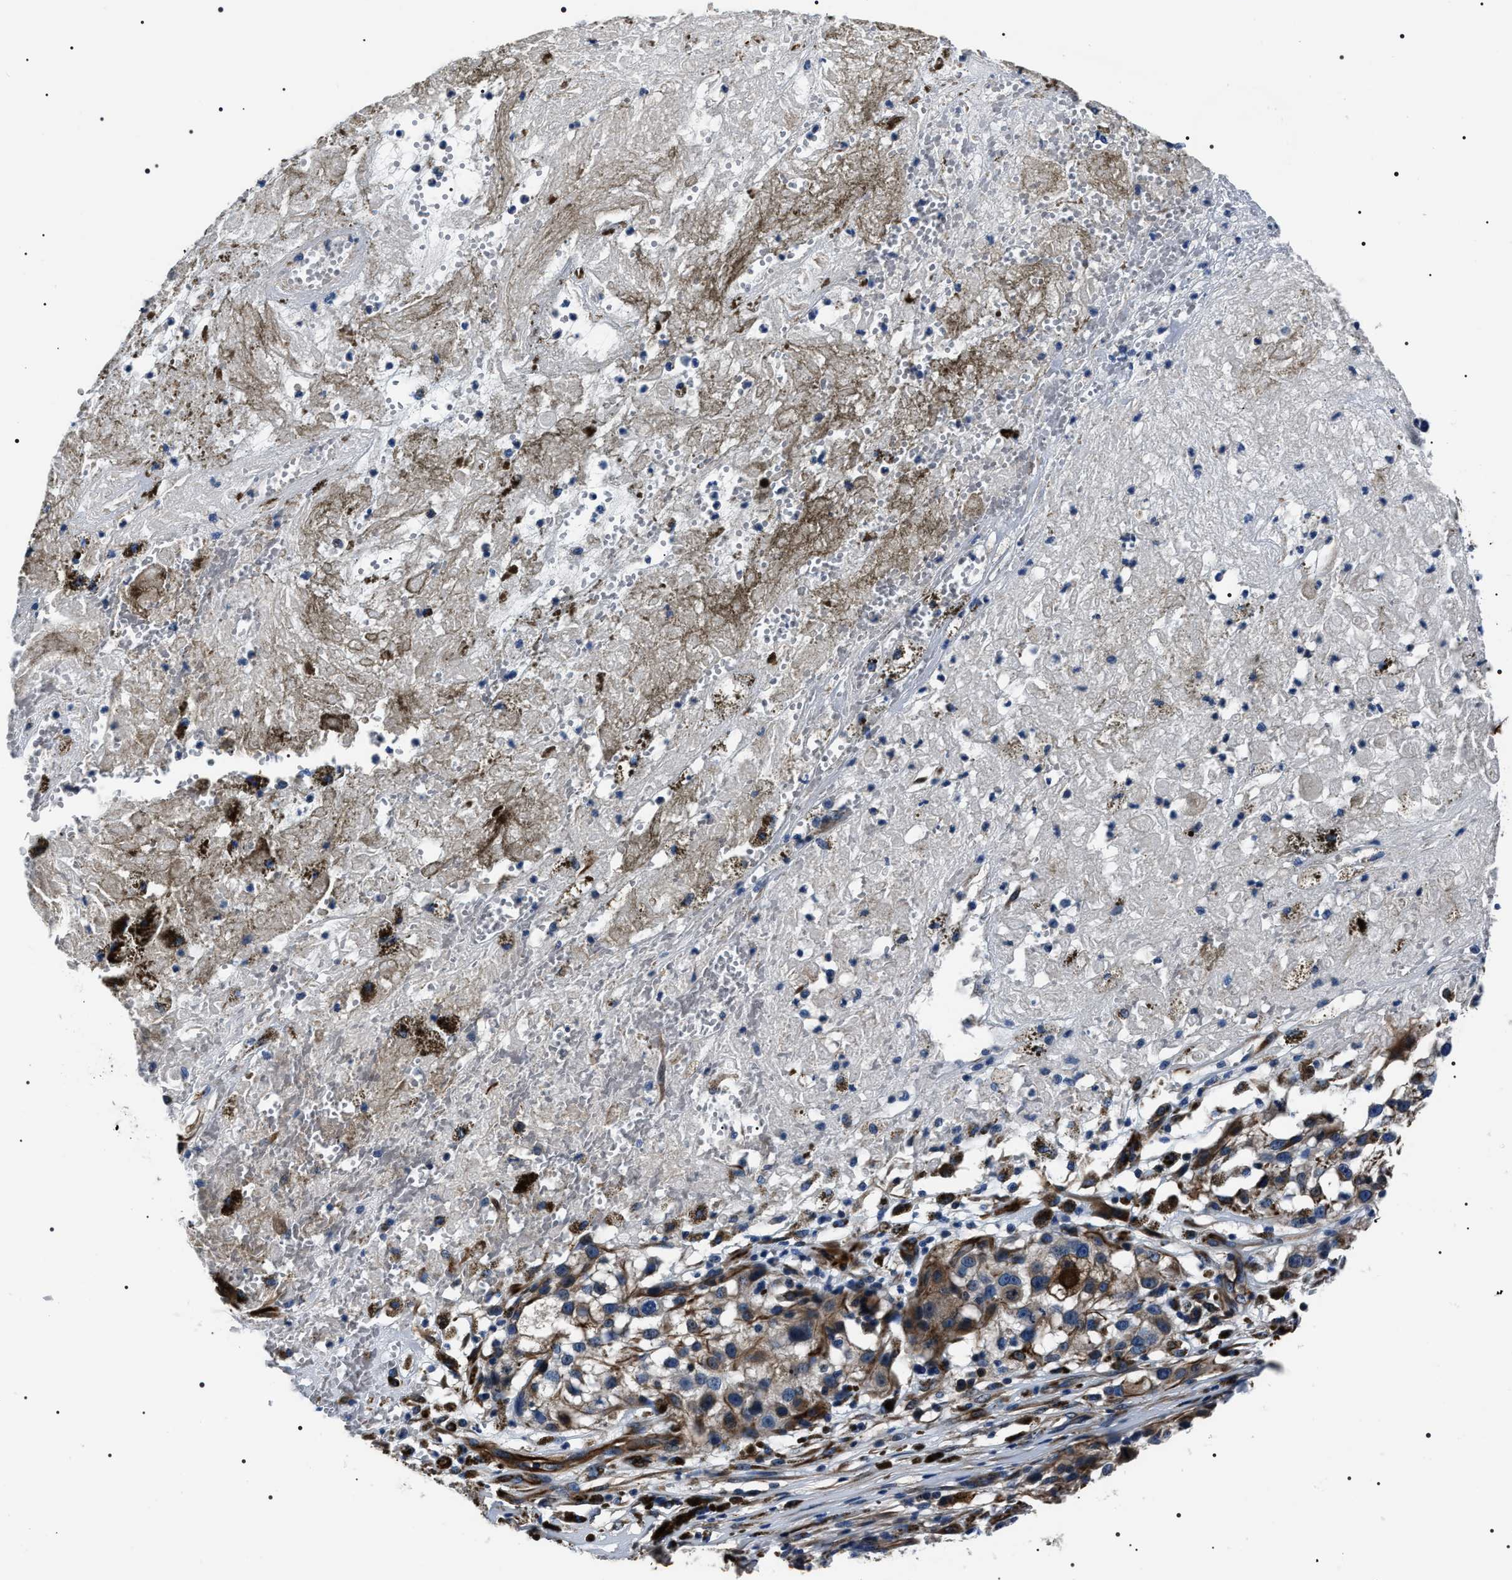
{"staining": {"intensity": "moderate", "quantity": ">75%", "location": "cytoplasmic/membranous"}, "tissue": "melanoma", "cell_type": "Tumor cells", "image_type": "cancer", "snomed": [{"axis": "morphology", "description": "Necrosis, NOS"}, {"axis": "morphology", "description": "Malignant melanoma, NOS"}, {"axis": "topography", "description": "Skin"}], "caption": "Human melanoma stained with a protein marker exhibits moderate staining in tumor cells.", "gene": "BAG2", "patient": {"sex": "female", "age": 87}}